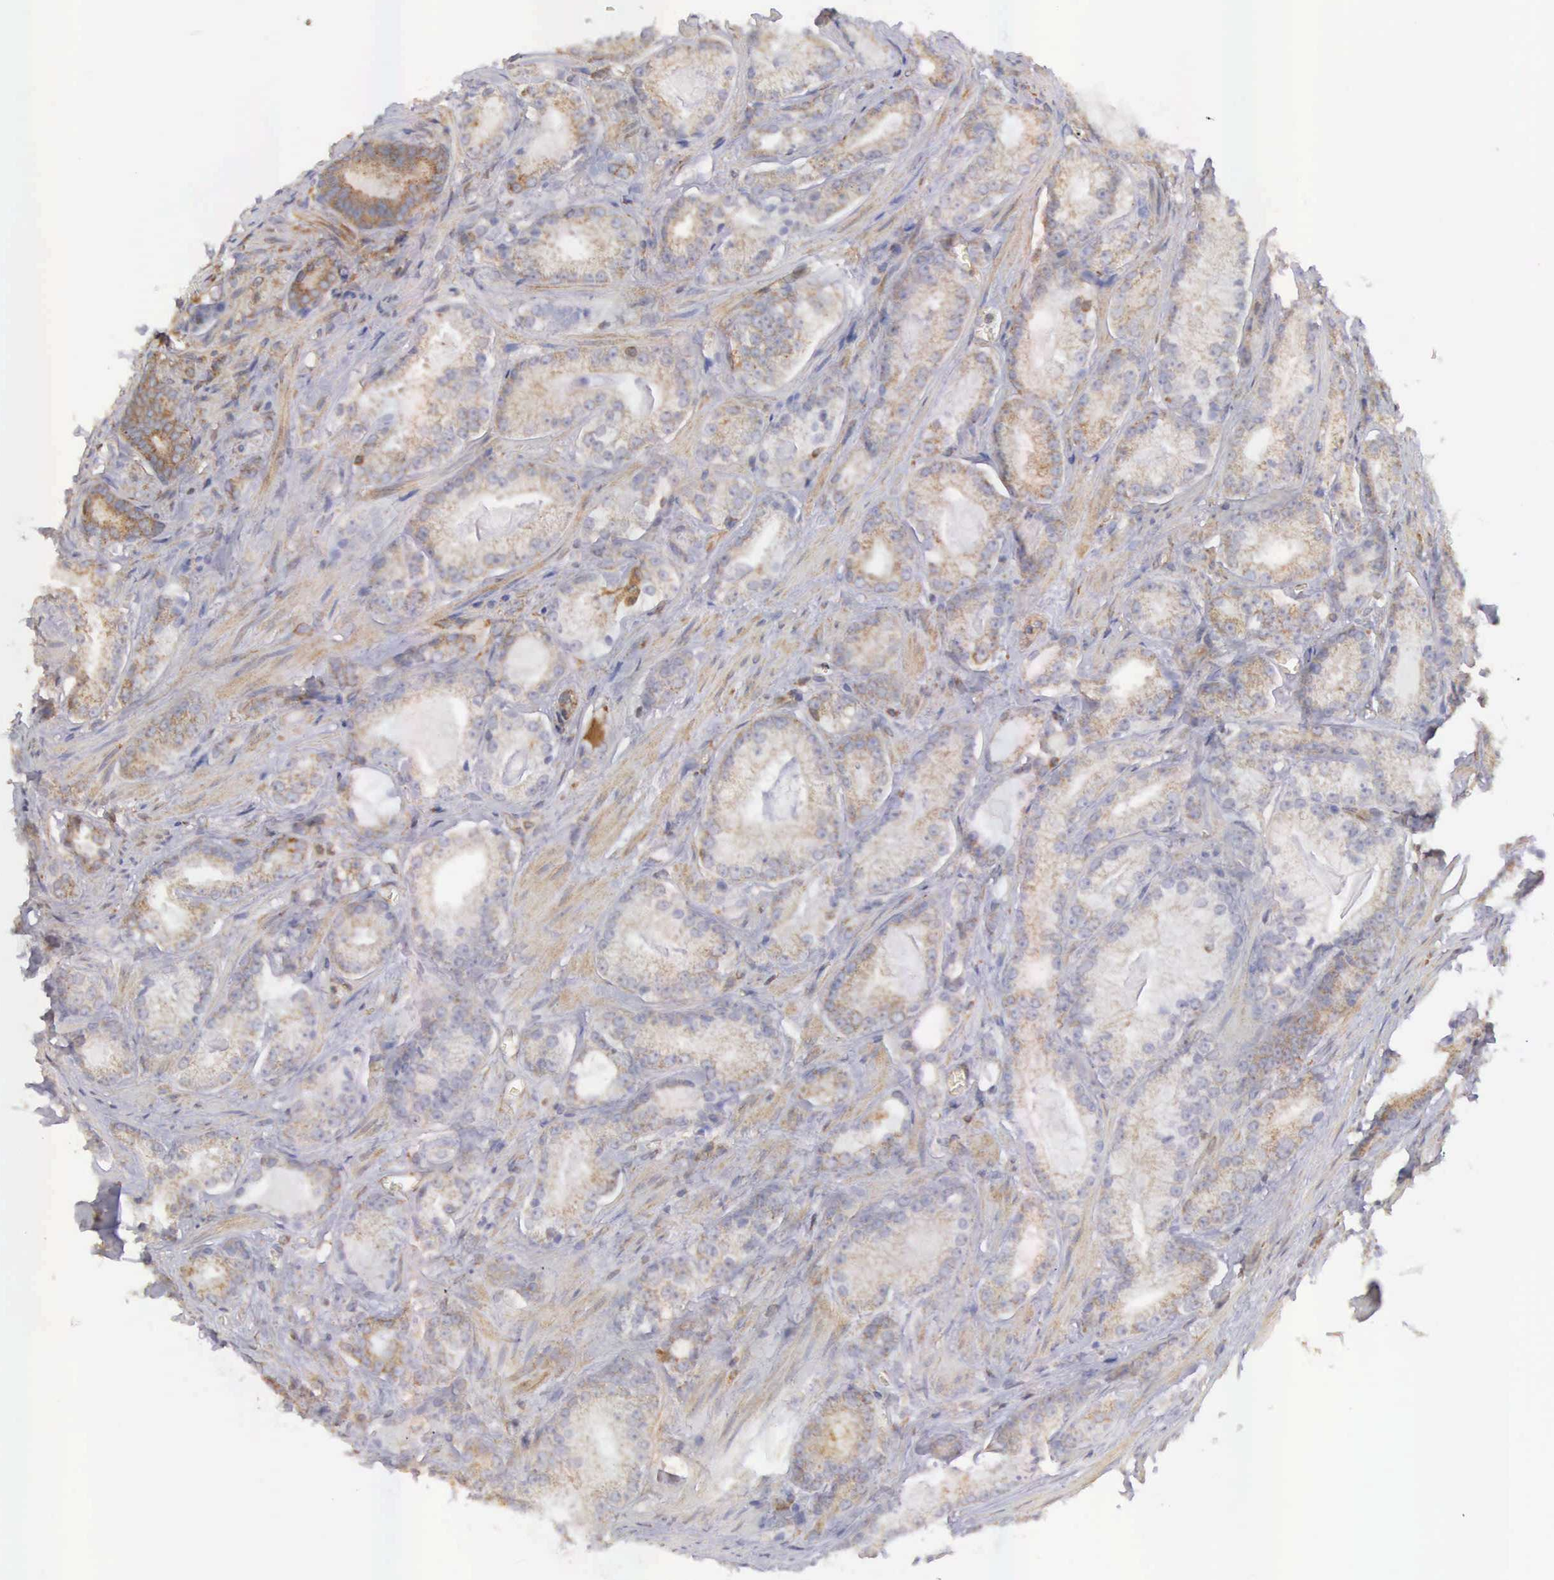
{"staining": {"intensity": "weak", "quantity": "25%-75%", "location": "cytoplasmic/membranous"}, "tissue": "prostate cancer", "cell_type": "Tumor cells", "image_type": "cancer", "snomed": [{"axis": "morphology", "description": "Adenocarcinoma, Medium grade"}, {"axis": "topography", "description": "Prostate"}], "caption": "Prostate adenocarcinoma (medium-grade) stained with immunohistochemistry reveals weak cytoplasmic/membranous staining in approximately 25%-75% of tumor cells. The staining was performed using DAB (3,3'-diaminobenzidine) to visualize the protein expression in brown, while the nuclei were stained in blue with hematoxylin (Magnification: 20x).", "gene": "DHRS1", "patient": {"sex": "male", "age": 68}}